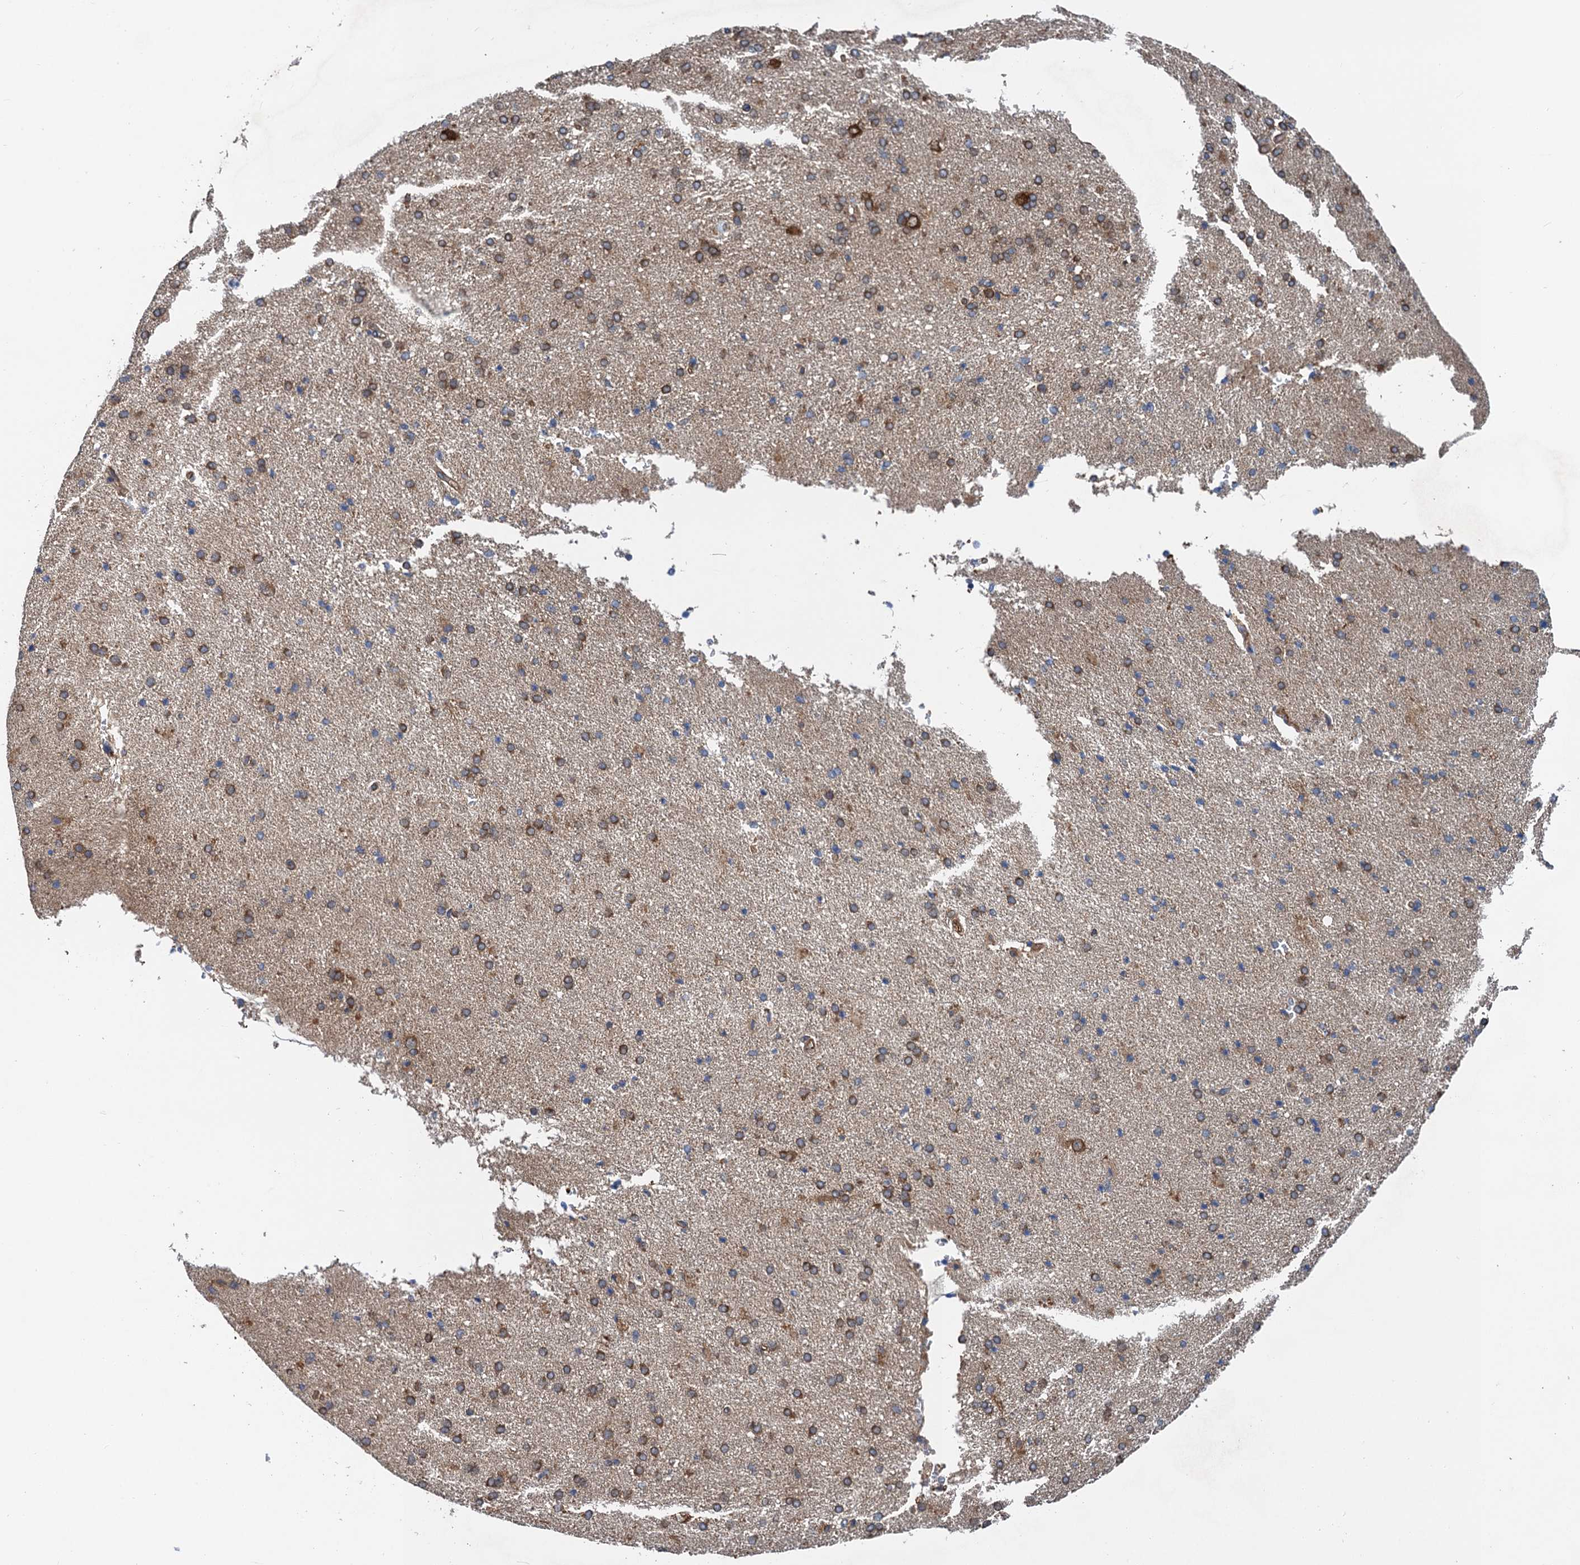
{"staining": {"intensity": "weak", "quantity": "25%-75%", "location": "cytoplasmic/membranous"}, "tissue": "cerebral cortex", "cell_type": "Endothelial cells", "image_type": "normal", "snomed": [{"axis": "morphology", "description": "Normal tissue, NOS"}, {"axis": "topography", "description": "Cerebral cortex"}], "caption": "This histopathology image demonstrates immunohistochemistry staining of normal human cerebral cortex, with low weak cytoplasmic/membranous staining in approximately 25%-75% of endothelial cells.", "gene": "PJA2", "patient": {"sex": "male", "age": 62}}